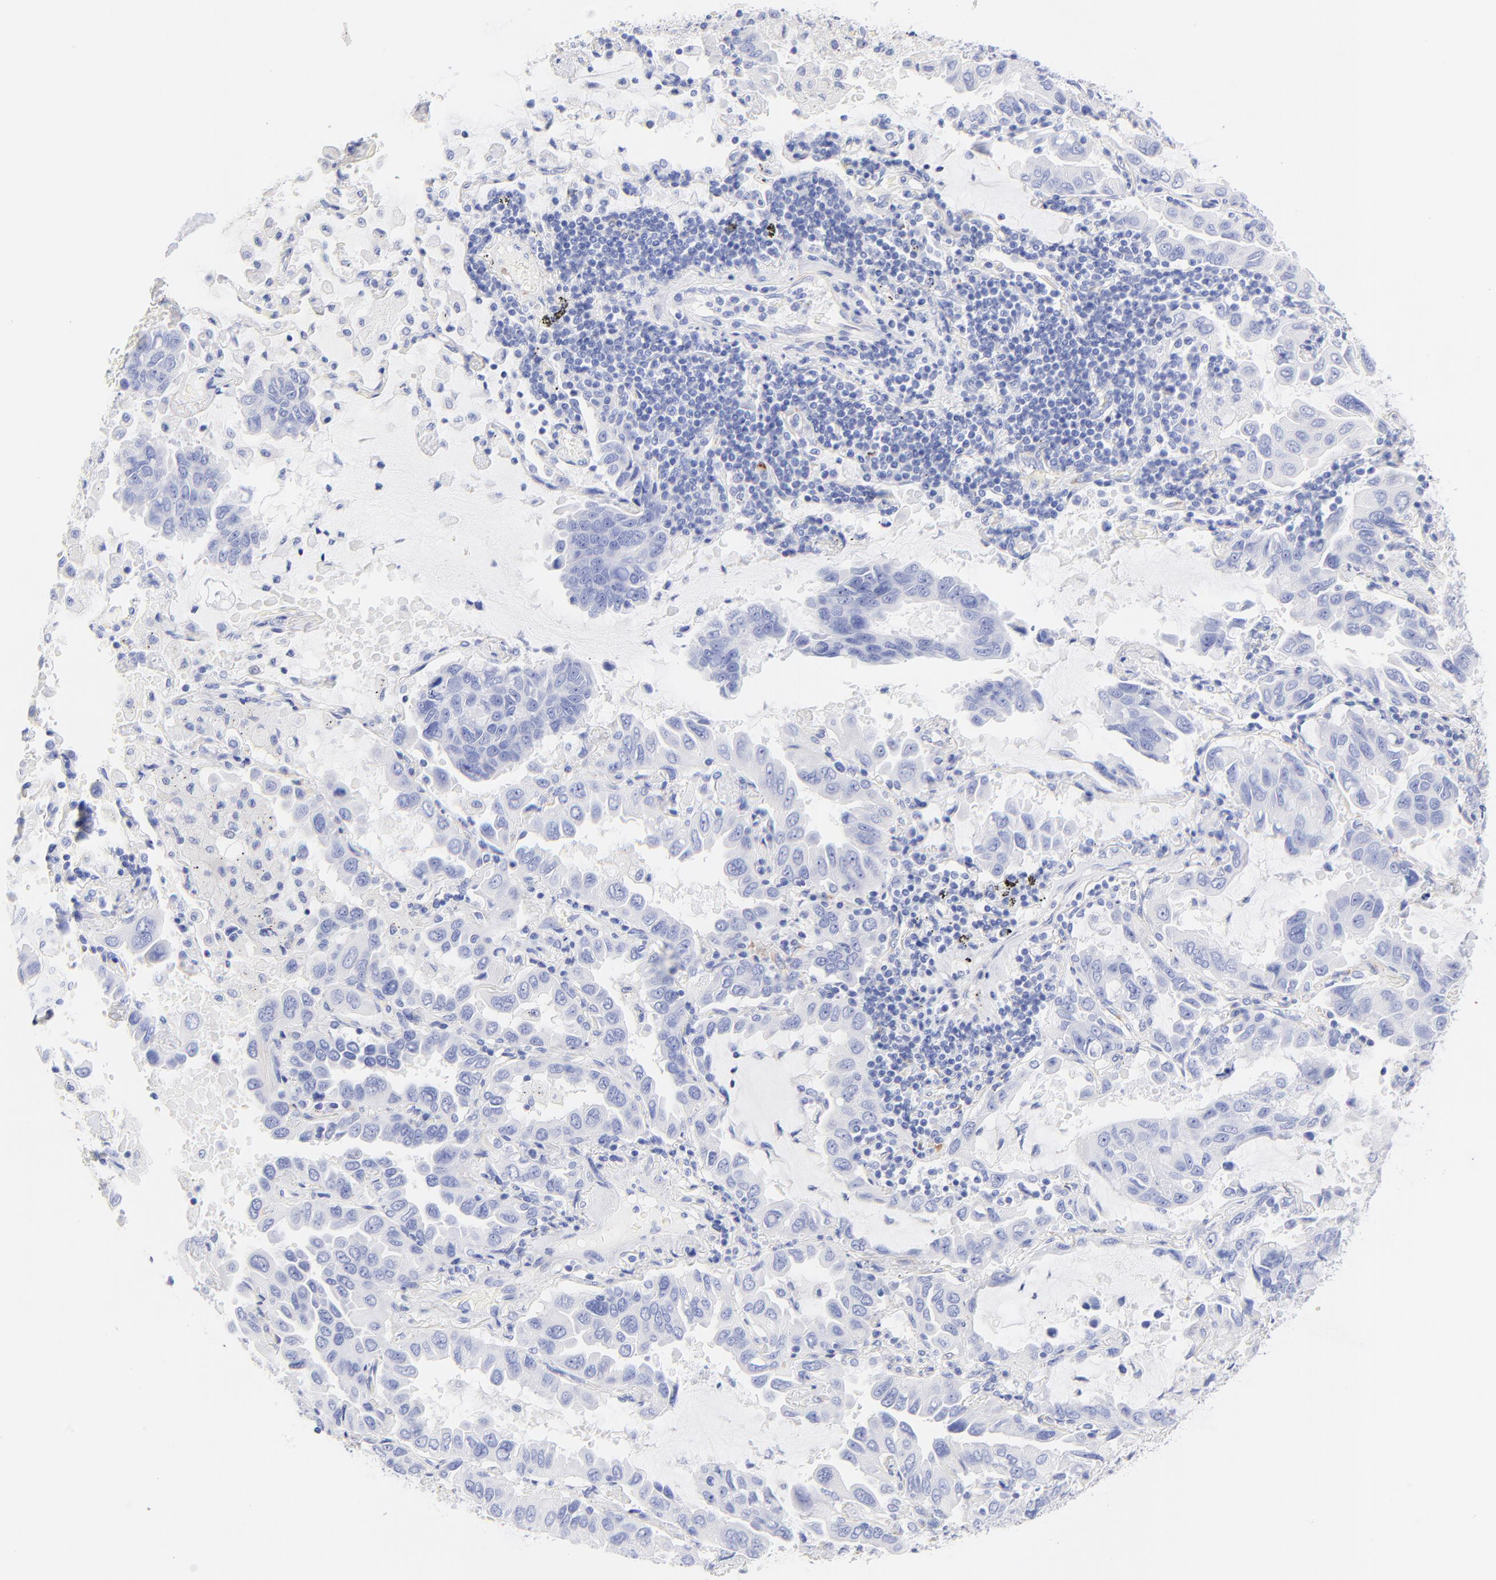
{"staining": {"intensity": "negative", "quantity": "none", "location": "none"}, "tissue": "lung cancer", "cell_type": "Tumor cells", "image_type": "cancer", "snomed": [{"axis": "morphology", "description": "Adenocarcinoma, NOS"}, {"axis": "topography", "description": "Lung"}], "caption": "Tumor cells show no significant protein staining in adenocarcinoma (lung).", "gene": "C1QTNF6", "patient": {"sex": "male", "age": 64}}